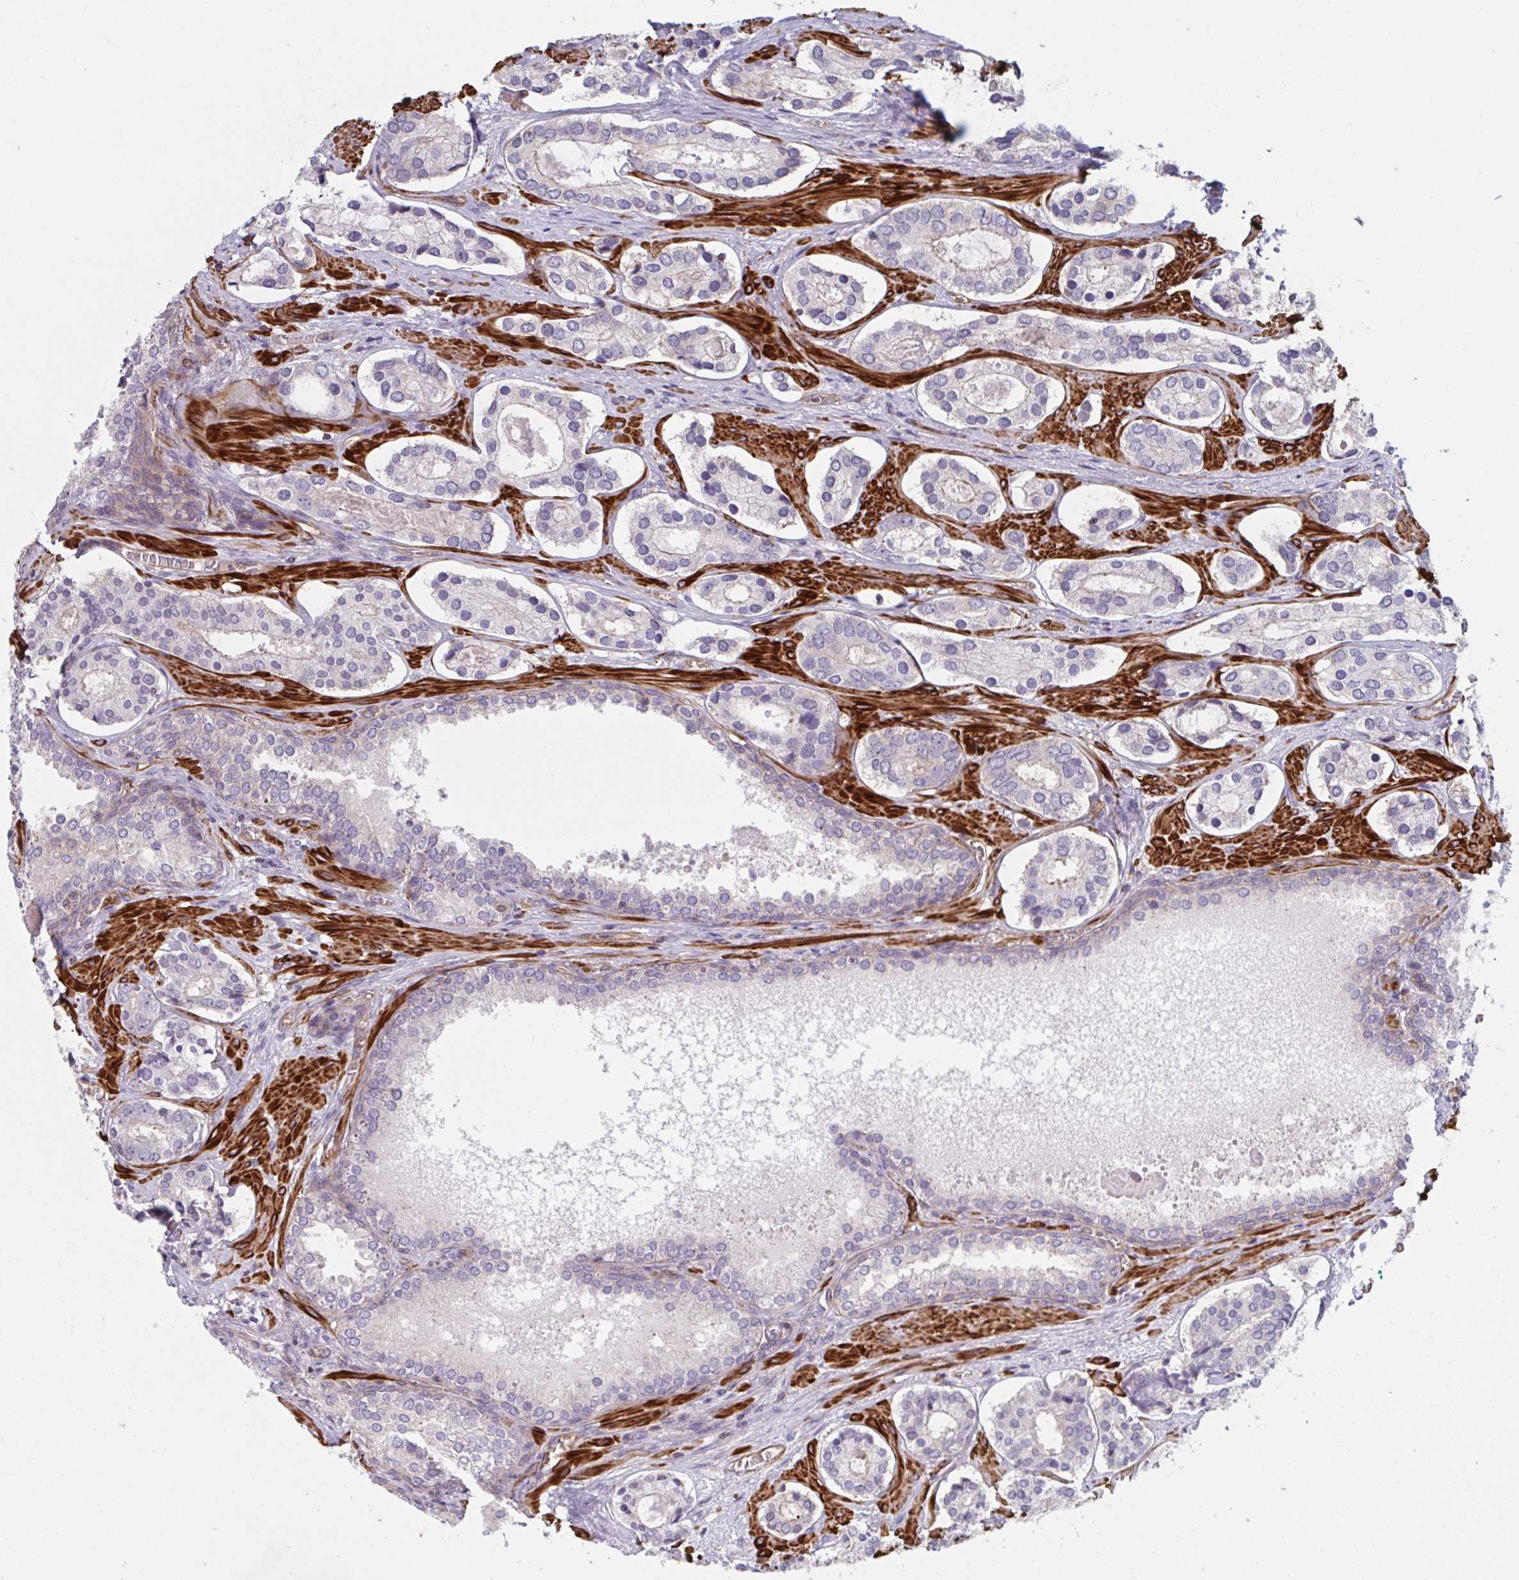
{"staining": {"intensity": "weak", "quantity": "<25%", "location": "cytoplasmic/membranous"}, "tissue": "prostate cancer", "cell_type": "Tumor cells", "image_type": "cancer", "snomed": [{"axis": "morphology", "description": "Adenocarcinoma, Low grade"}, {"axis": "topography", "description": "Prostate"}], "caption": "This is a micrograph of immunohistochemistry (IHC) staining of prostate low-grade adenocarcinoma, which shows no expression in tumor cells.", "gene": "SHISA7", "patient": {"sex": "male", "age": 62}}